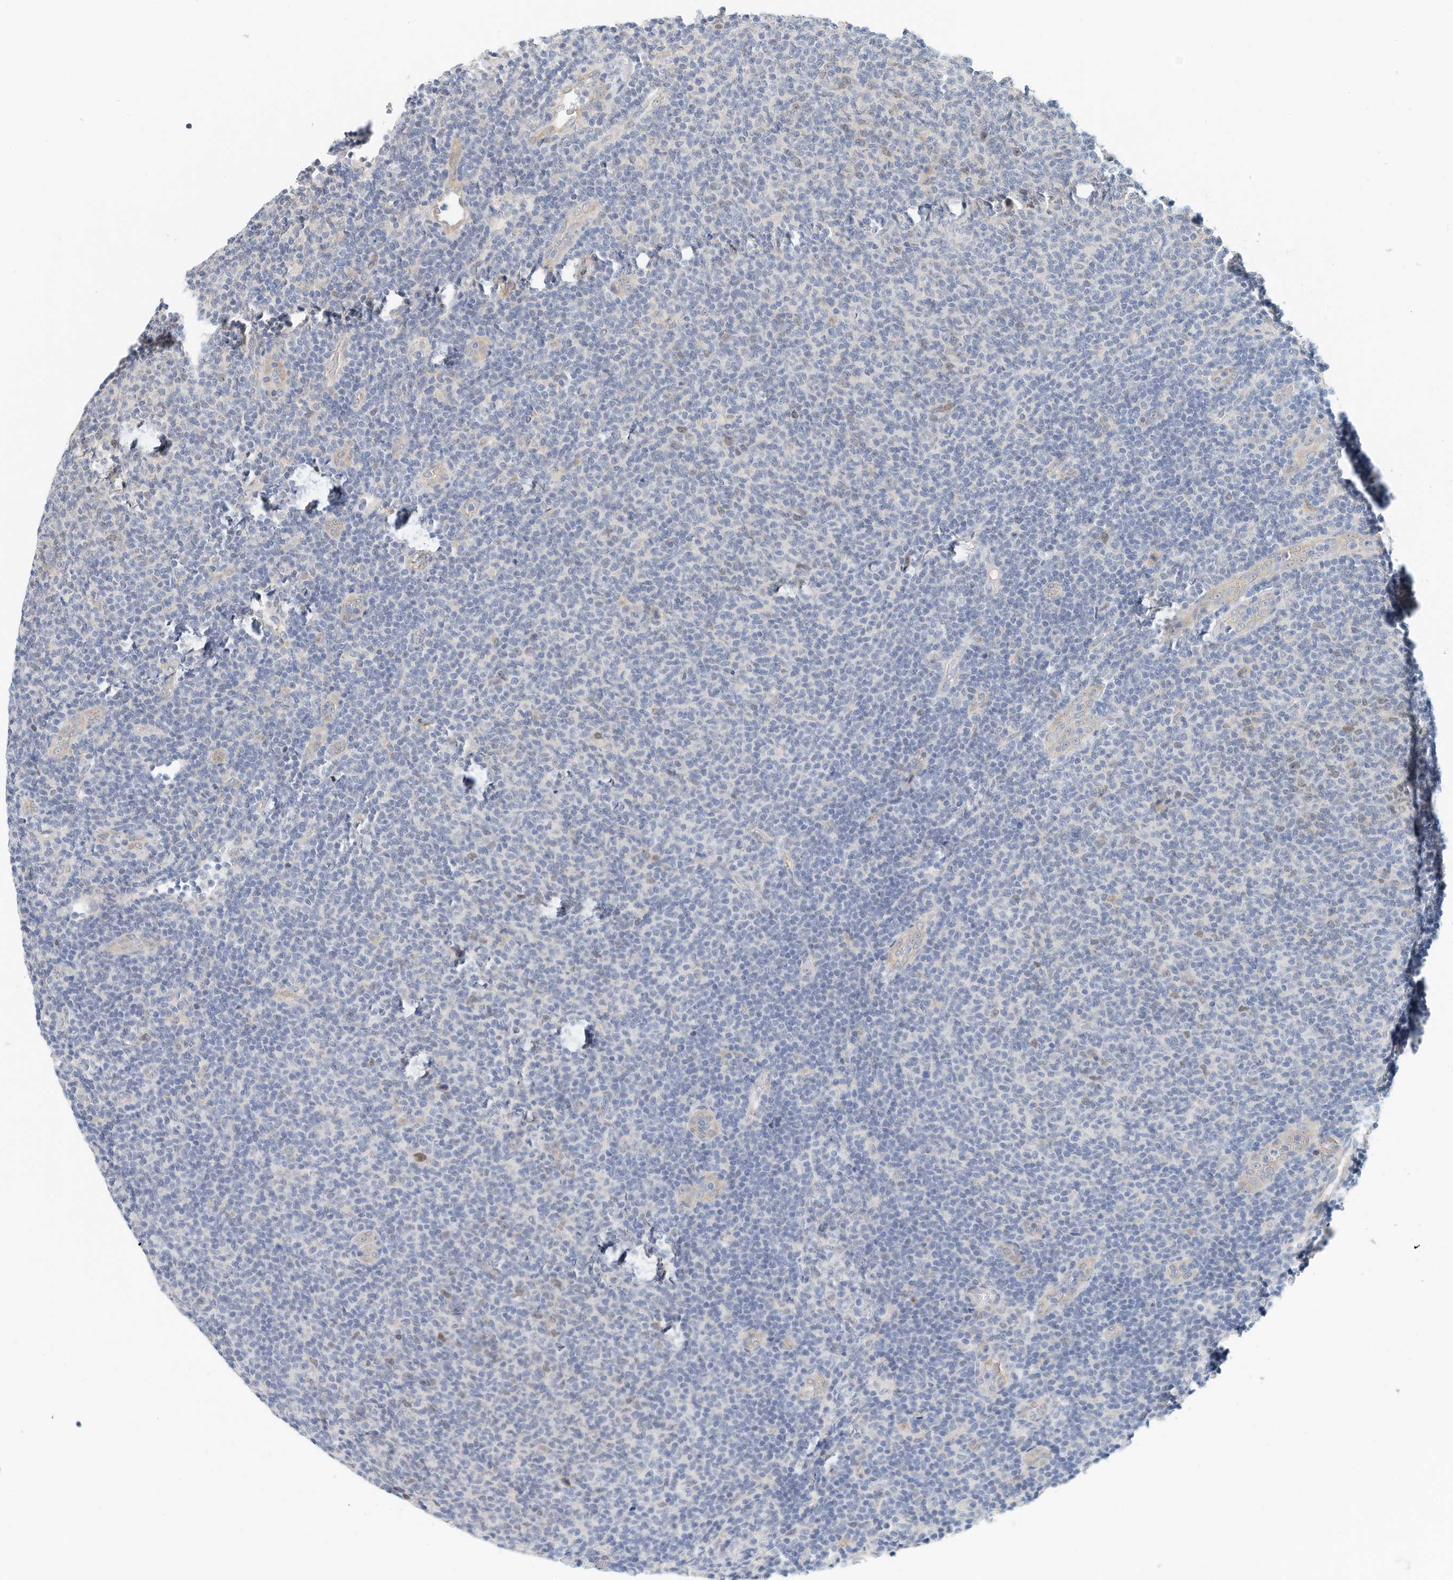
{"staining": {"intensity": "negative", "quantity": "none", "location": "none"}, "tissue": "lymphoma", "cell_type": "Tumor cells", "image_type": "cancer", "snomed": [{"axis": "morphology", "description": "Malignant lymphoma, non-Hodgkin's type, Low grade"}, {"axis": "topography", "description": "Lymph node"}], "caption": "Tumor cells are negative for protein expression in human lymphoma.", "gene": "ARHGAP28", "patient": {"sex": "male", "age": 66}}